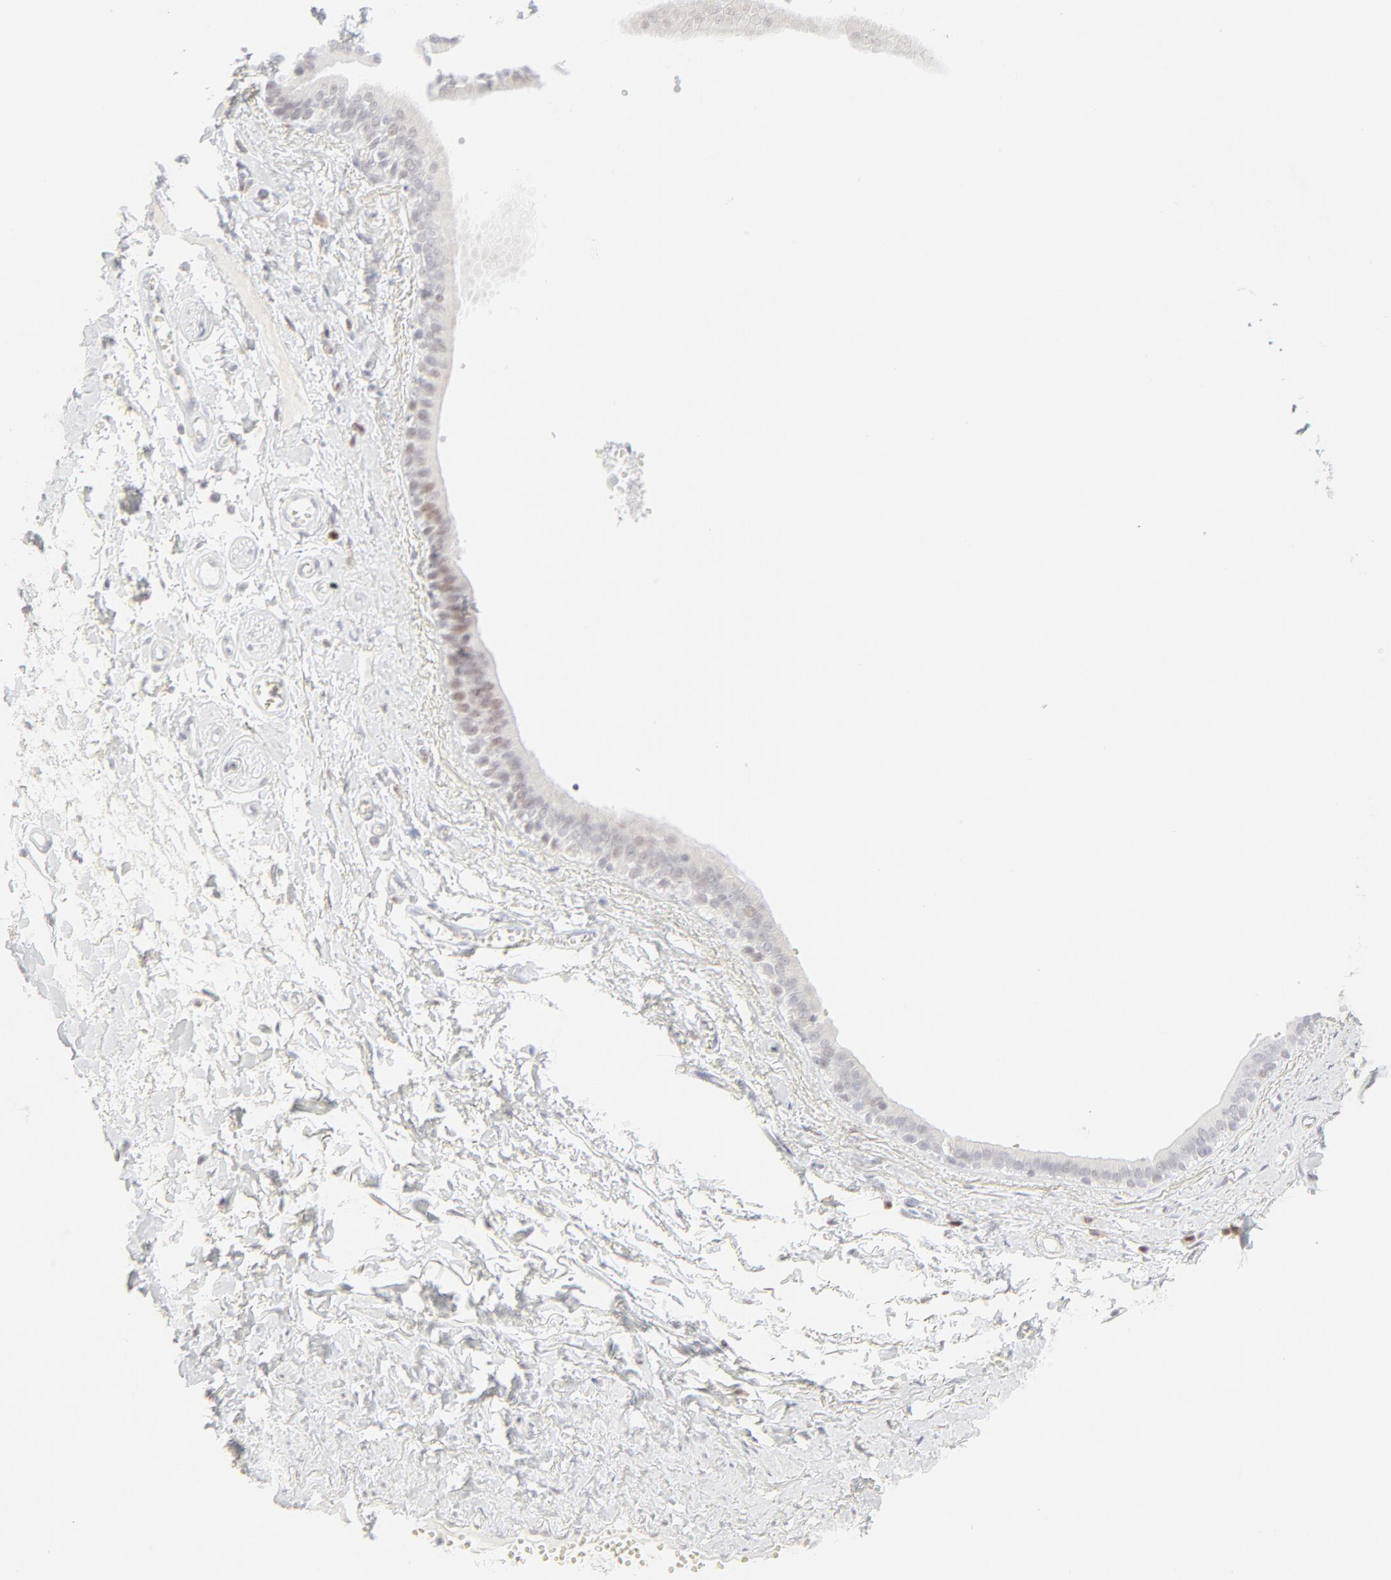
{"staining": {"intensity": "negative", "quantity": "none", "location": "none"}, "tissue": "adipose tissue", "cell_type": "Adipocytes", "image_type": "normal", "snomed": [{"axis": "morphology", "description": "Normal tissue, NOS"}, {"axis": "morphology", "description": "Inflammation, NOS"}, {"axis": "topography", "description": "Salivary gland"}, {"axis": "topography", "description": "Peripheral nerve tissue"}], "caption": "This image is of normal adipose tissue stained with immunohistochemistry to label a protein in brown with the nuclei are counter-stained blue. There is no positivity in adipocytes.", "gene": "PRKCB", "patient": {"sex": "female", "age": 75}}